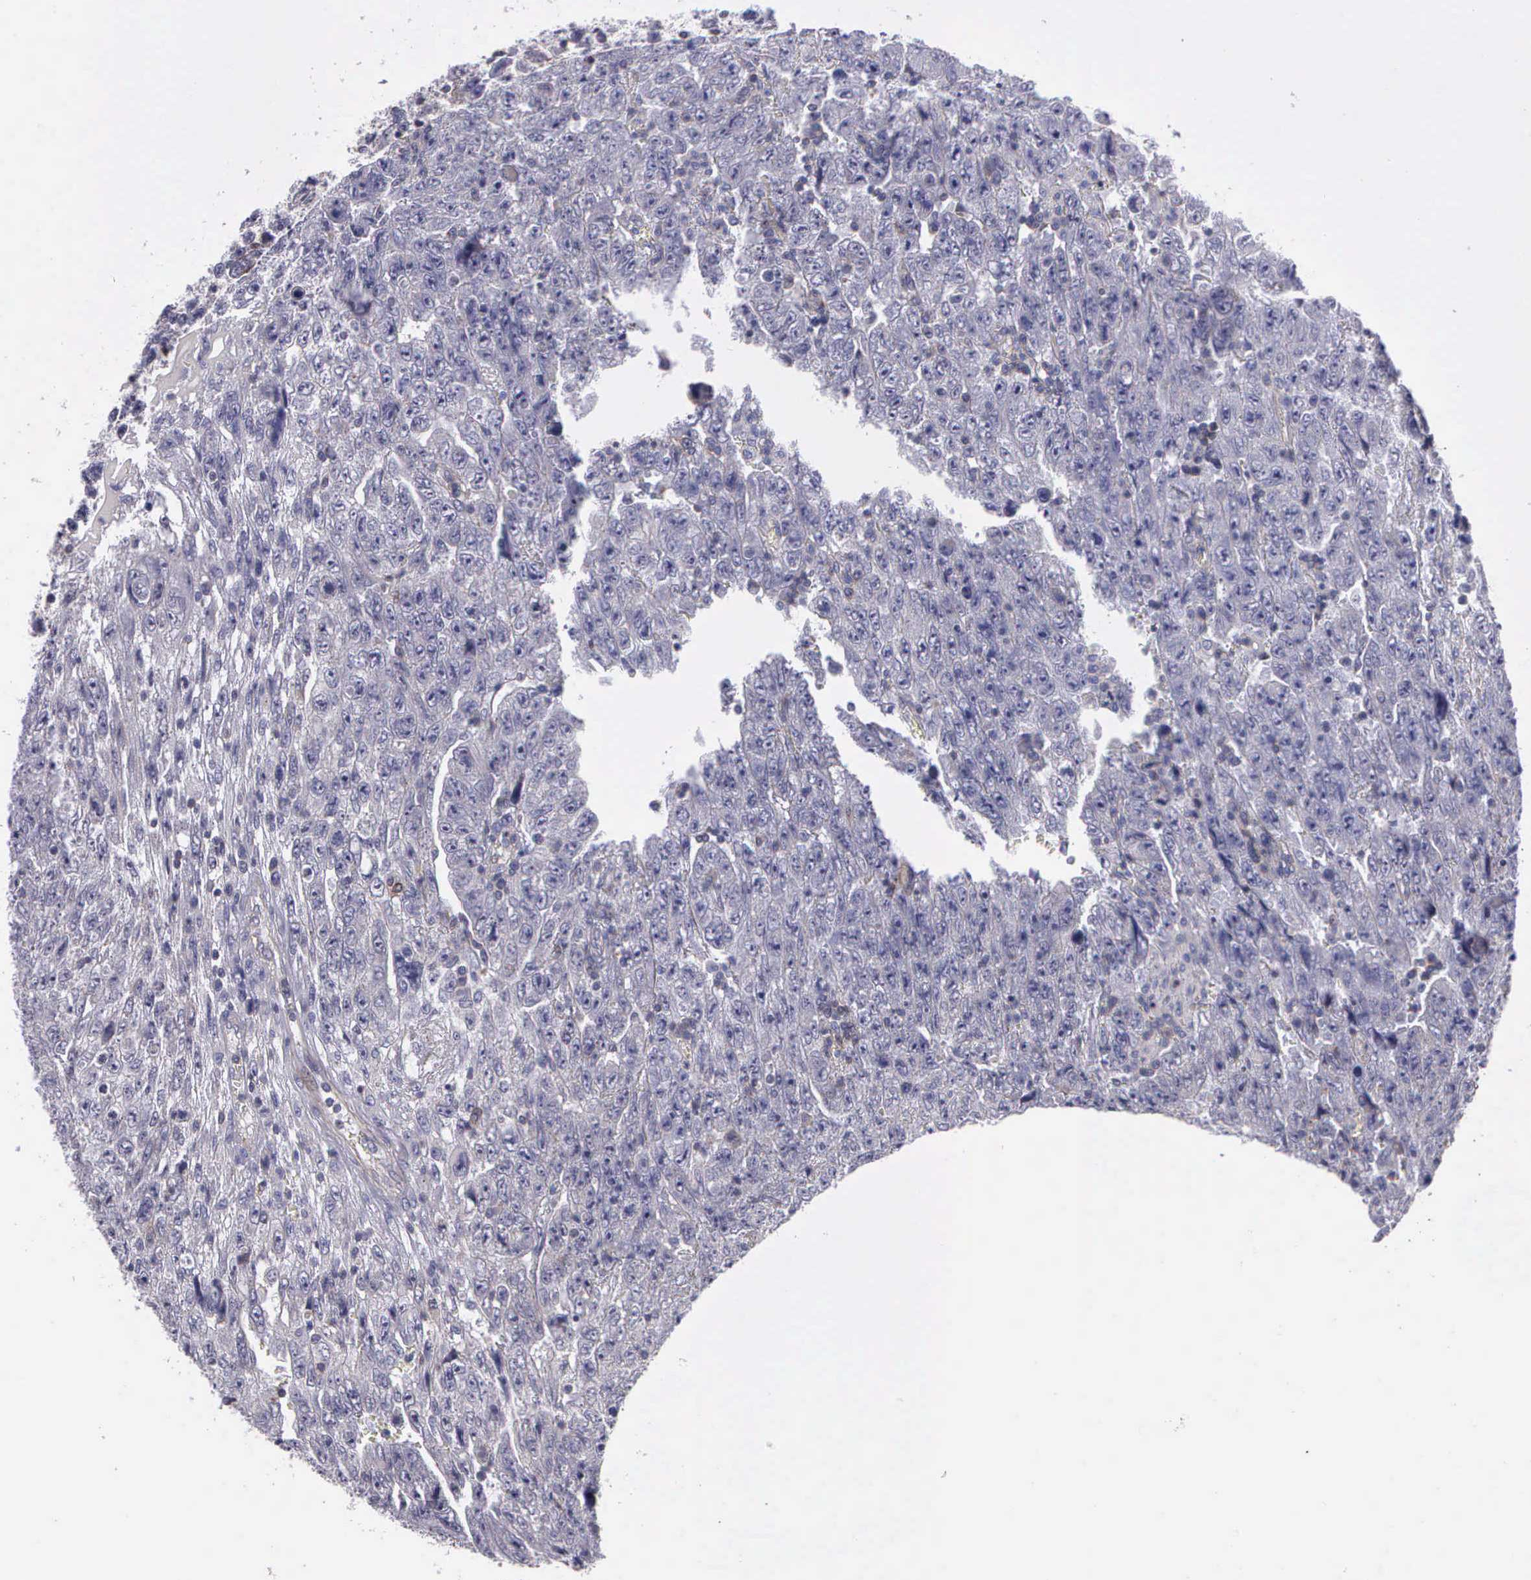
{"staining": {"intensity": "negative", "quantity": "none", "location": "none"}, "tissue": "testis cancer", "cell_type": "Tumor cells", "image_type": "cancer", "snomed": [{"axis": "morphology", "description": "Carcinoma, Embryonal, NOS"}, {"axis": "topography", "description": "Testis"}], "caption": "High magnification brightfield microscopy of testis cancer stained with DAB (3,3'-diaminobenzidine) (brown) and counterstained with hematoxylin (blue): tumor cells show no significant staining. (DAB IHC with hematoxylin counter stain).", "gene": "MICAL3", "patient": {"sex": "male", "age": 28}}